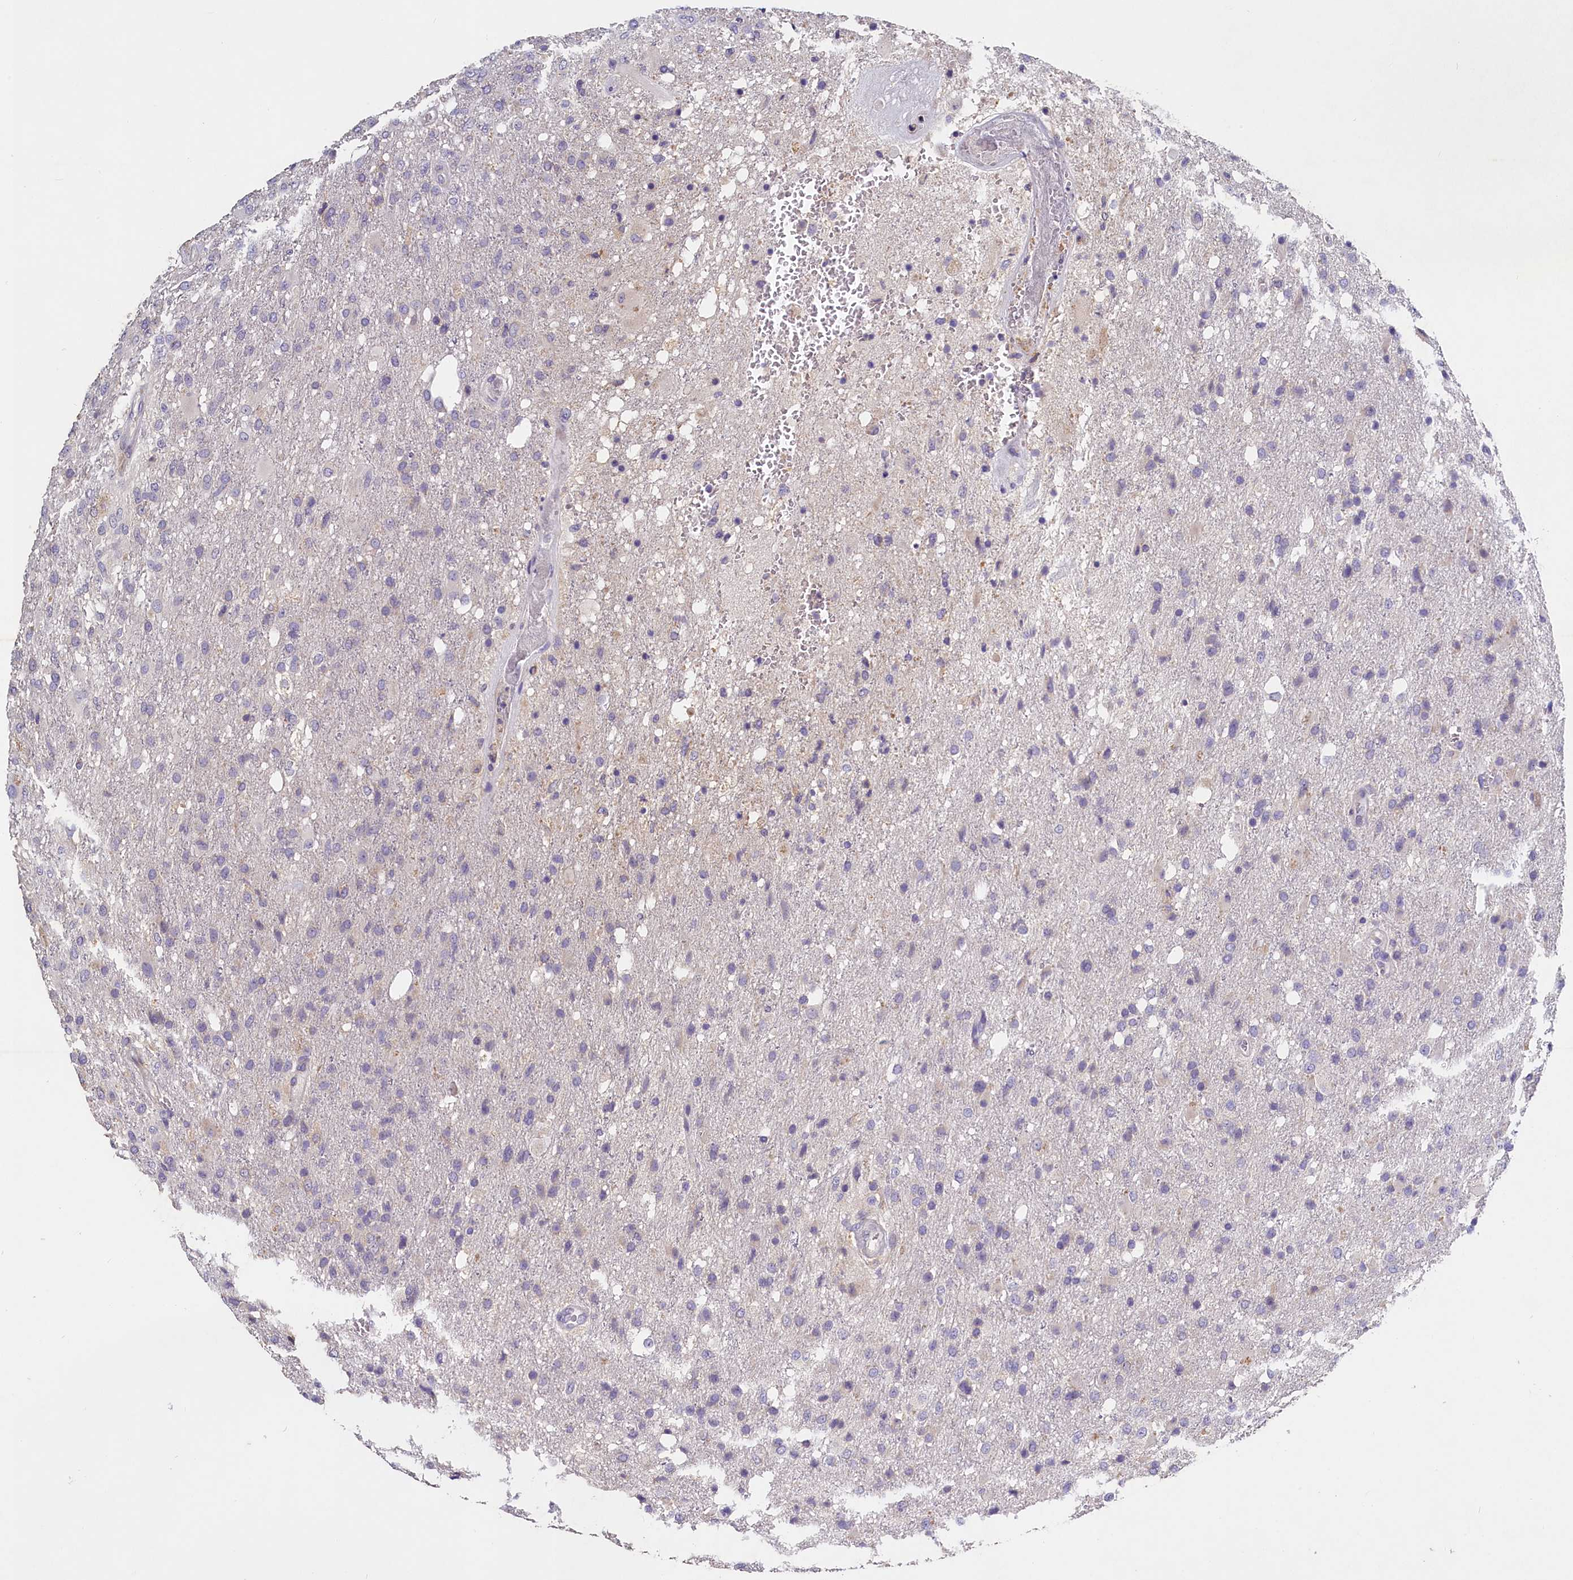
{"staining": {"intensity": "negative", "quantity": "none", "location": "none"}, "tissue": "glioma", "cell_type": "Tumor cells", "image_type": "cancer", "snomed": [{"axis": "morphology", "description": "Glioma, malignant, High grade"}, {"axis": "topography", "description": "Brain"}], "caption": "The immunohistochemistry photomicrograph has no significant staining in tumor cells of high-grade glioma (malignant) tissue.", "gene": "ST7L", "patient": {"sex": "female", "age": 74}}